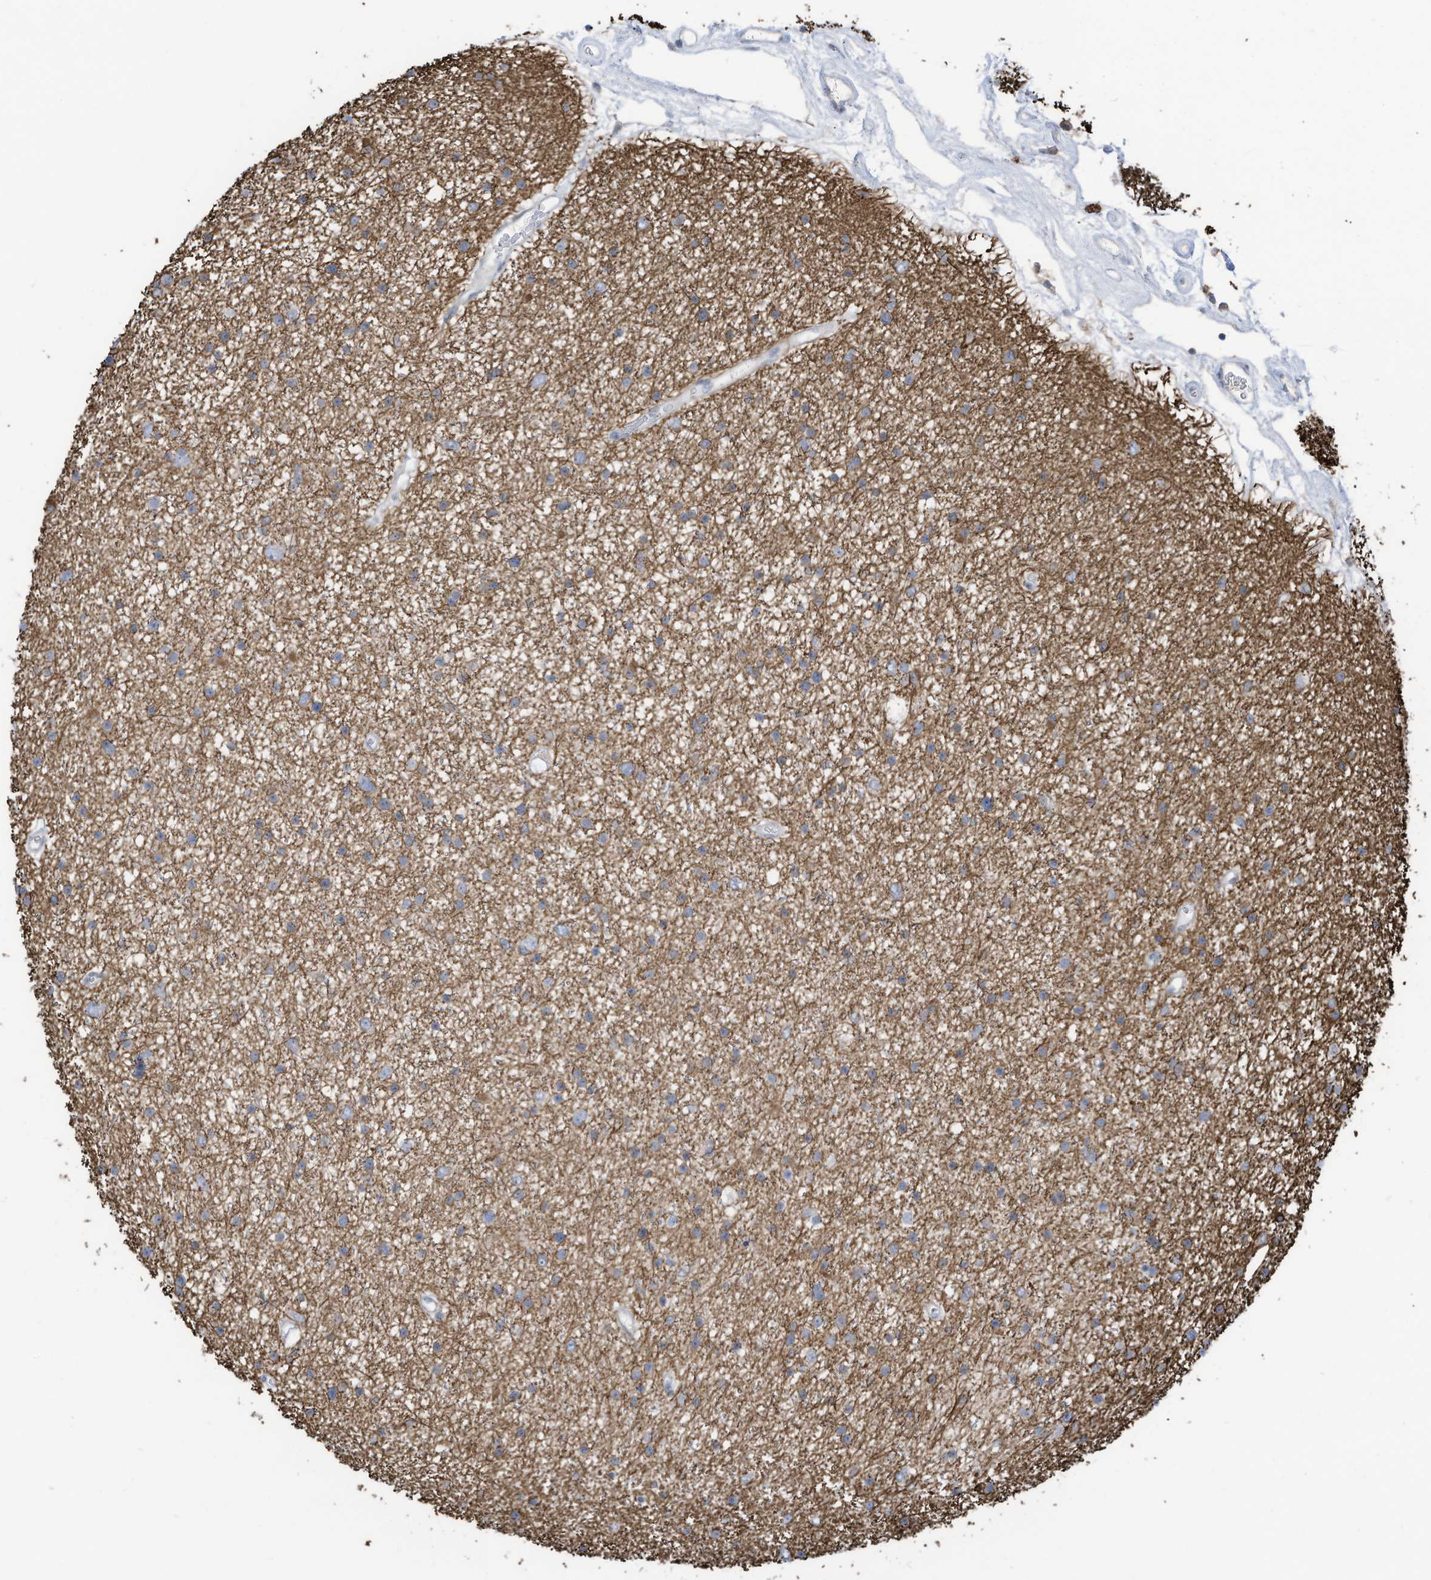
{"staining": {"intensity": "weak", "quantity": ">75%", "location": "cytoplasmic/membranous"}, "tissue": "glioma", "cell_type": "Tumor cells", "image_type": "cancer", "snomed": [{"axis": "morphology", "description": "Glioma, malignant, Low grade"}, {"axis": "topography", "description": "Cerebral cortex"}], "caption": "Brown immunohistochemical staining in human glioma shows weak cytoplasmic/membranous staining in about >75% of tumor cells.", "gene": "SLC1A5", "patient": {"sex": "female", "age": 39}}